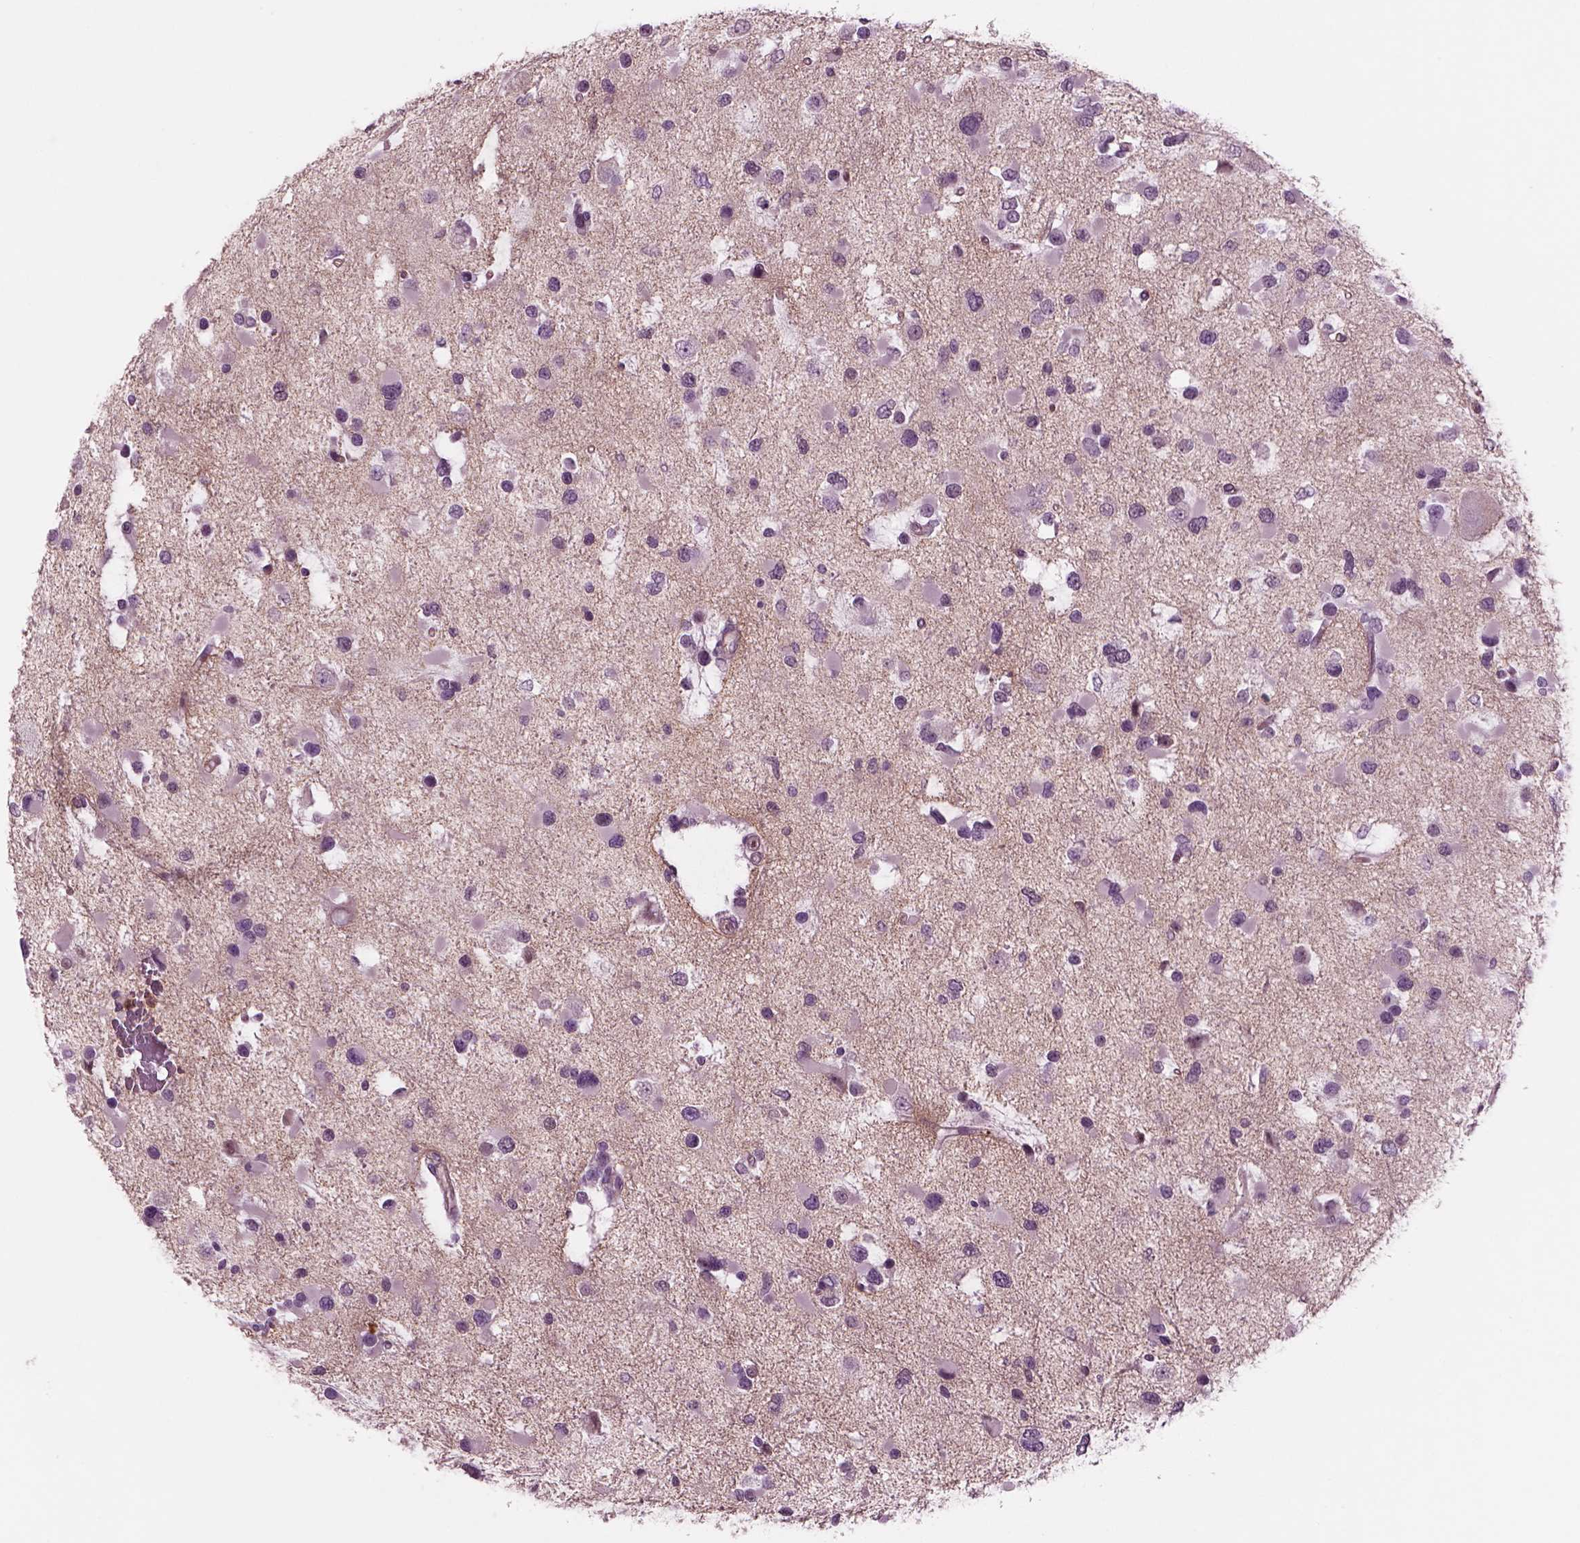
{"staining": {"intensity": "negative", "quantity": "none", "location": "none"}, "tissue": "glioma", "cell_type": "Tumor cells", "image_type": "cancer", "snomed": [{"axis": "morphology", "description": "Glioma, malignant, Low grade"}, {"axis": "topography", "description": "Brain"}], "caption": "Malignant glioma (low-grade) was stained to show a protein in brown. There is no significant positivity in tumor cells.", "gene": "SLC2A3", "patient": {"sex": "female", "age": 32}}